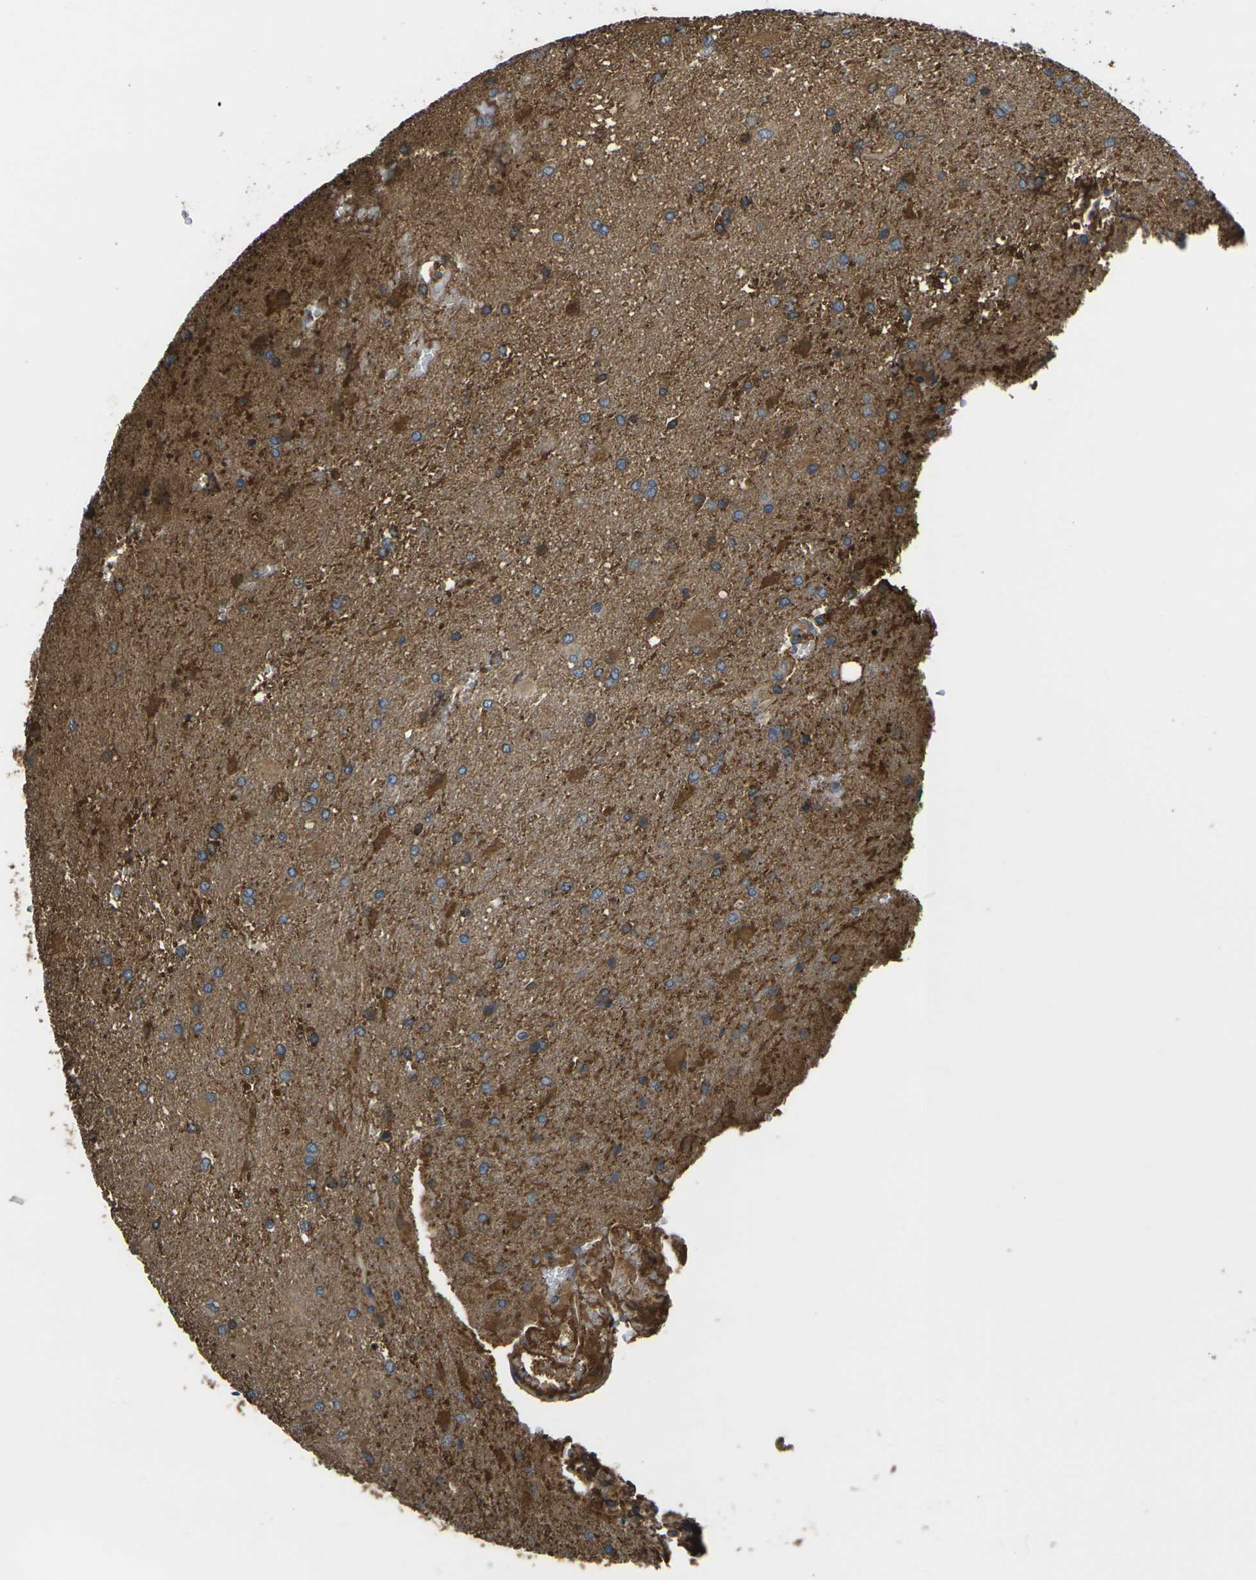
{"staining": {"intensity": "moderate", "quantity": ">75%", "location": "cytoplasmic/membranous"}, "tissue": "glioma", "cell_type": "Tumor cells", "image_type": "cancer", "snomed": [{"axis": "morphology", "description": "Glioma, malignant, High grade"}, {"axis": "topography", "description": "Brain"}], "caption": "A brown stain highlights moderate cytoplasmic/membranous expression of a protein in human malignant glioma (high-grade) tumor cells.", "gene": "HSPG2", "patient": {"sex": "male", "age": 71}}